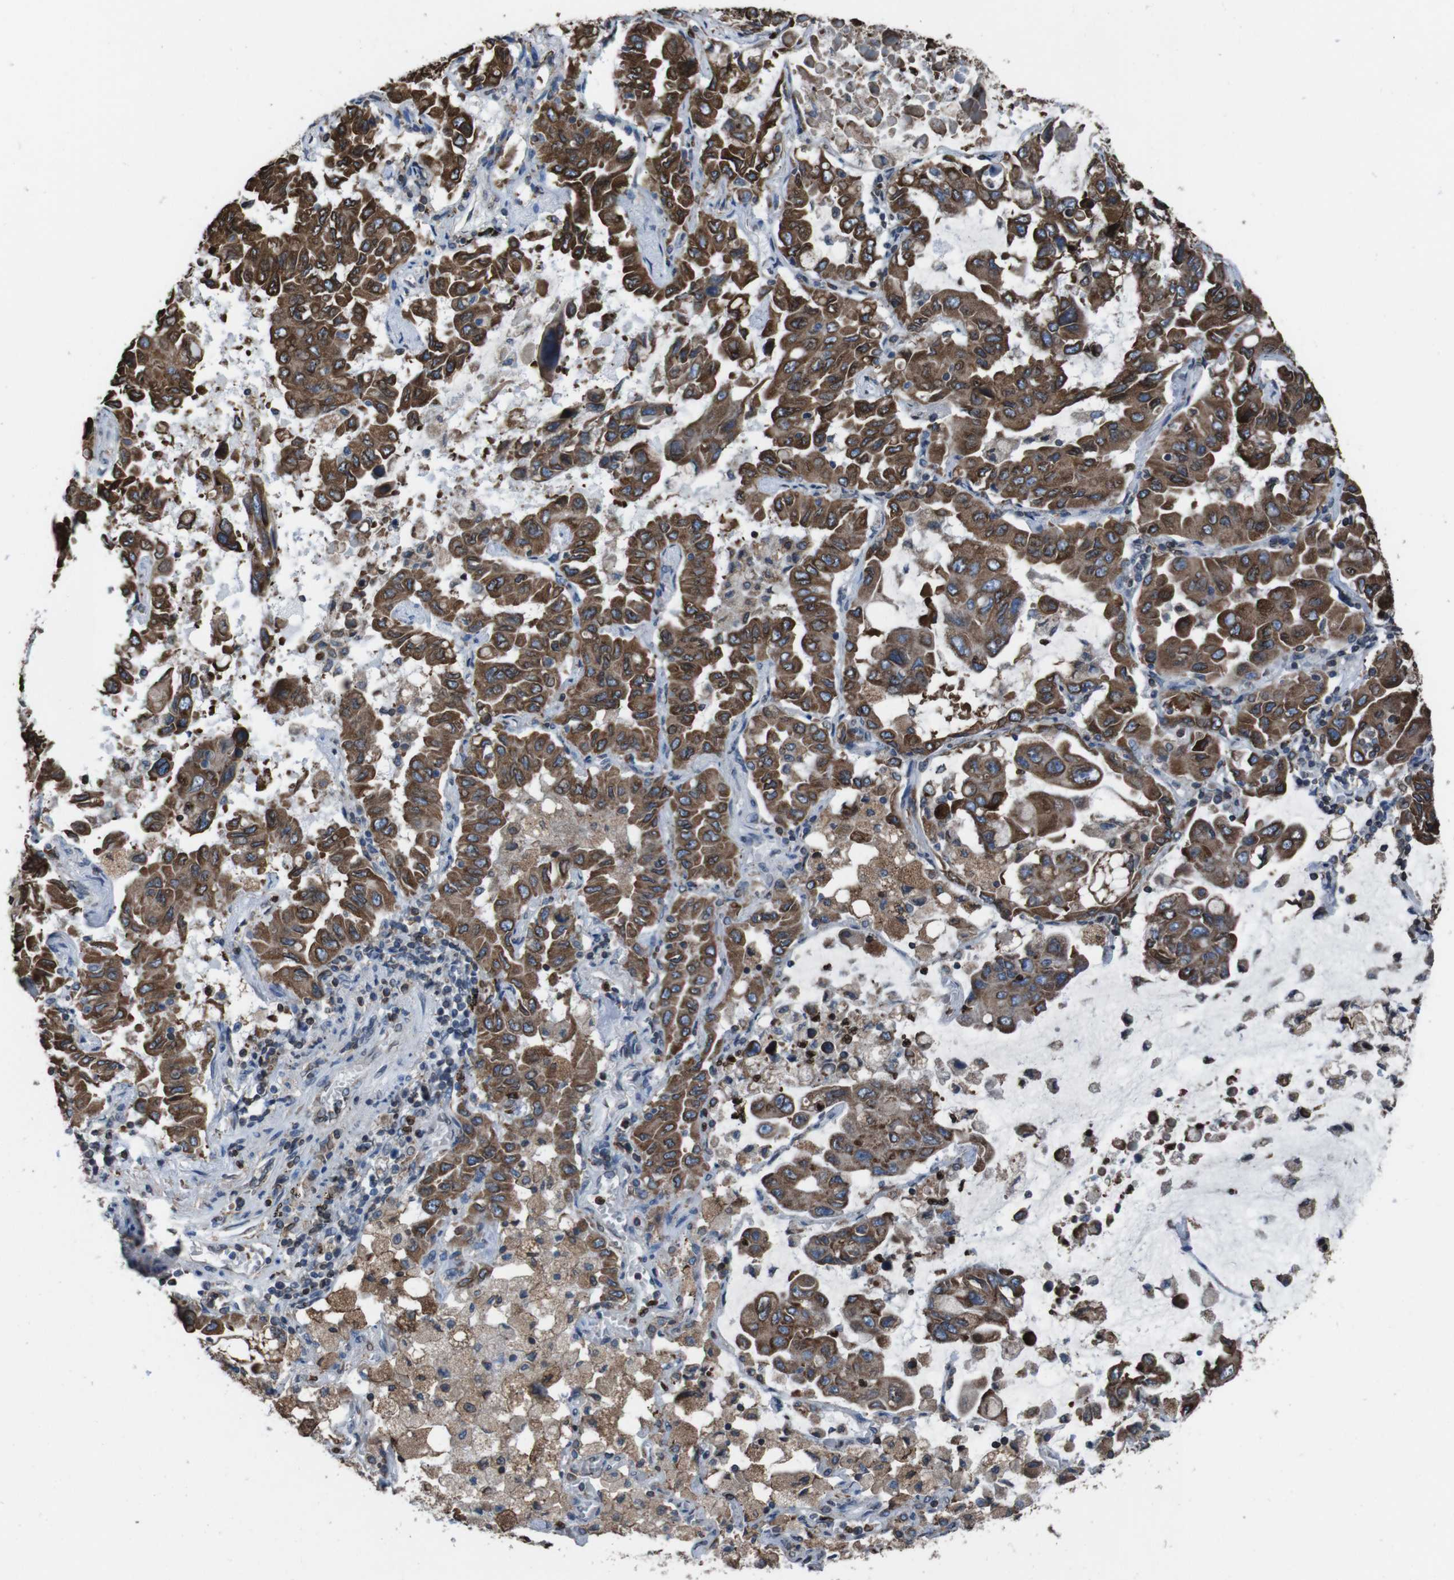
{"staining": {"intensity": "strong", "quantity": ">75%", "location": "cytoplasmic/membranous"}, "tissue": "lung cancer", "cell_type": "Tumor cells", "image_type": "cancer", "snomed": [{"axis": "morphology", "description": "Adenocarcinoma, NOS"}, {"axis": "topography", "description": "Lung"}], "caption": "DAB immunohistochemical staining of lung cancer demonstrates strong cytoplasmic/membranous protein staining in about >75% of tumor cells.", "gene": "APMAP", "patient": {"sex": "male", "age": 64}}